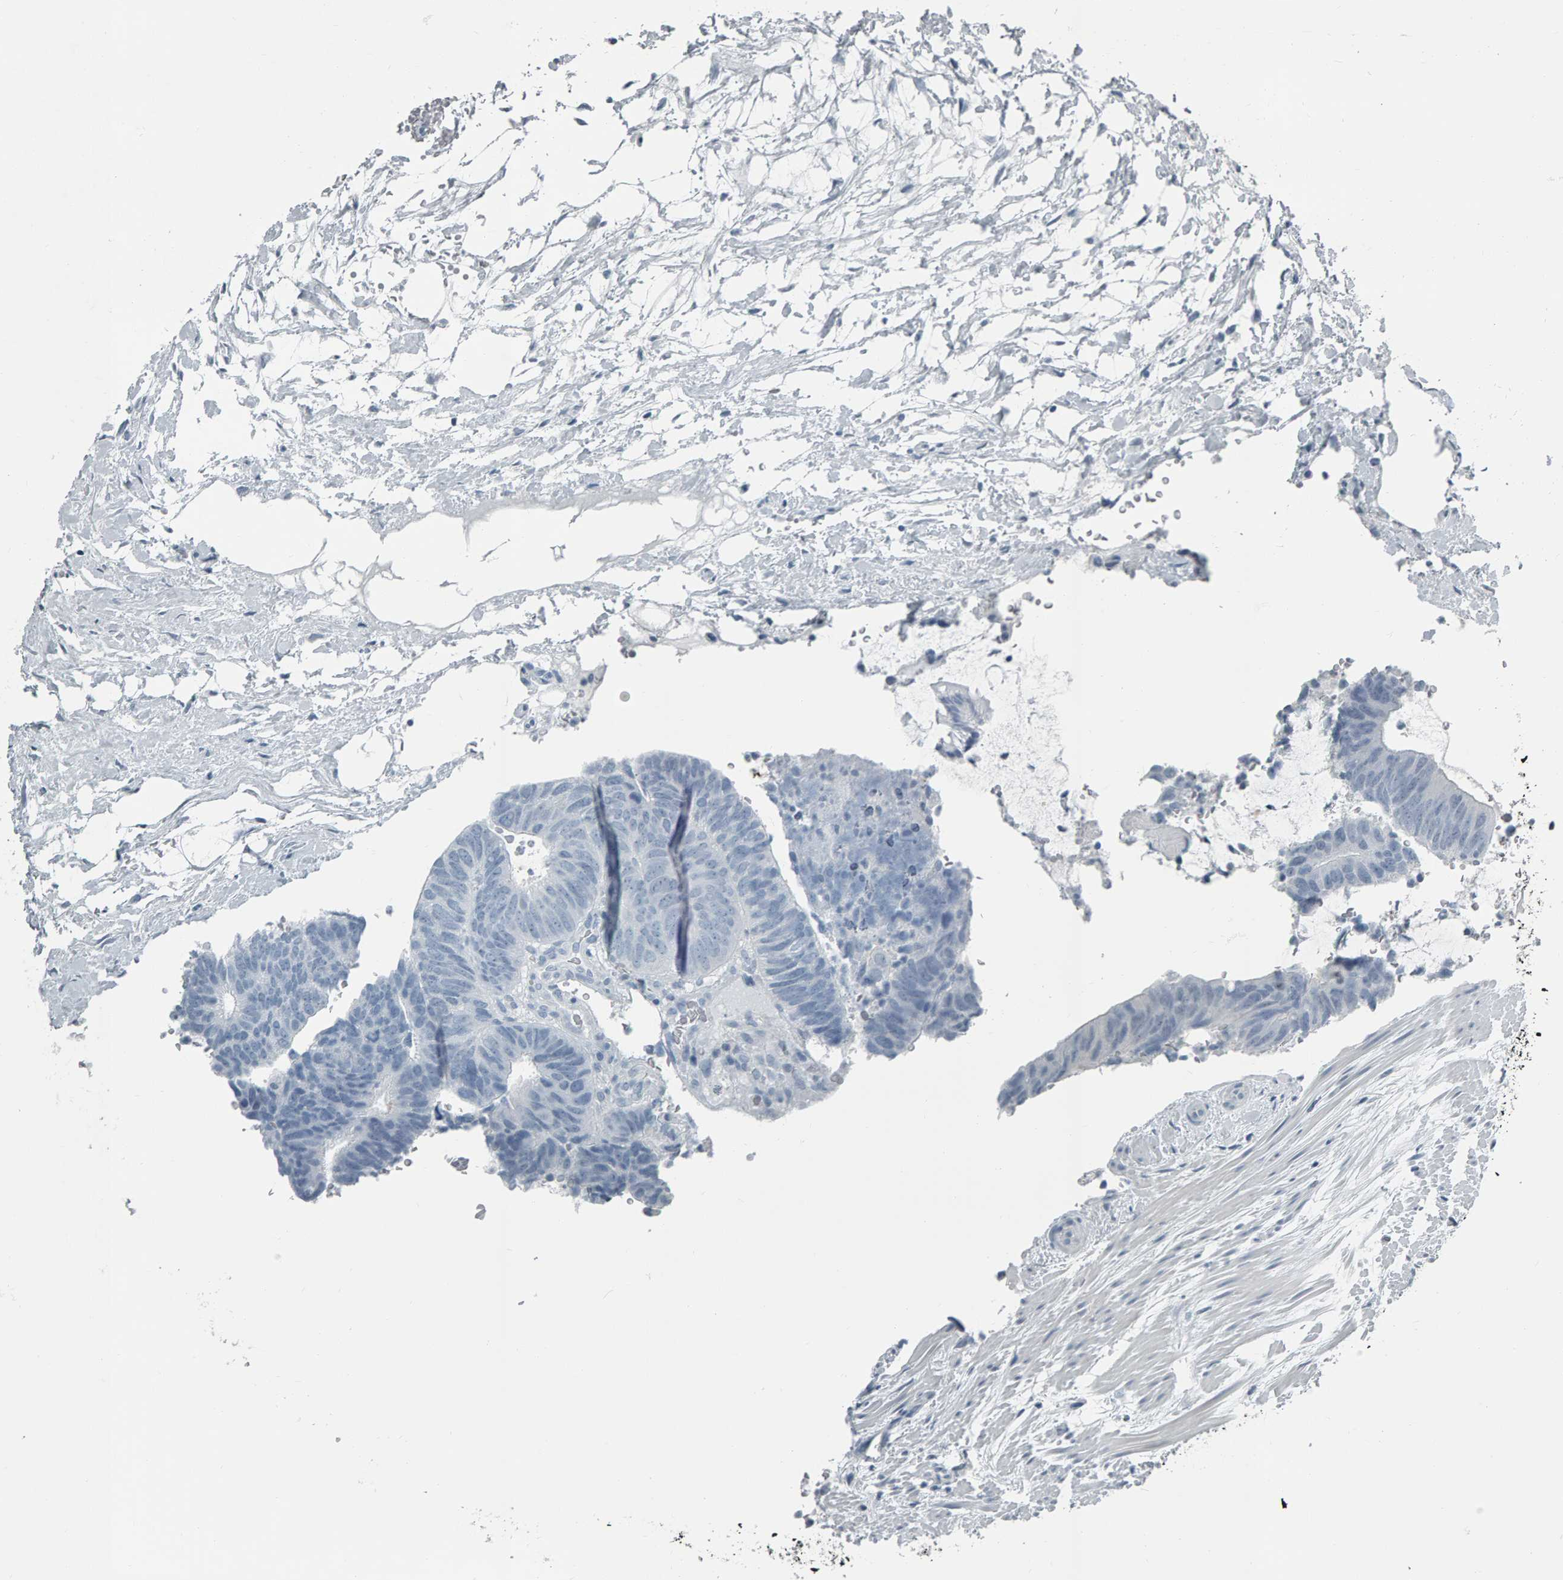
{"staining": {"intensity": "negative", "quantity": "none", "location": "none"}, "tissue": "colorectal cancer", "cell_type": "Tumor cells", "image_type": "cancer", "snomed": [{"axis": "morphology", "description": "Adenocarcinoma, NOS"}, {"axis": "topography", "description": "Colon"}], "caption": "A micrograph of human colorectal adenocarcinoma is negative for staining in tumor cells.", "gene": "PYY", "patient": {"sex": "male", "age": 56}}